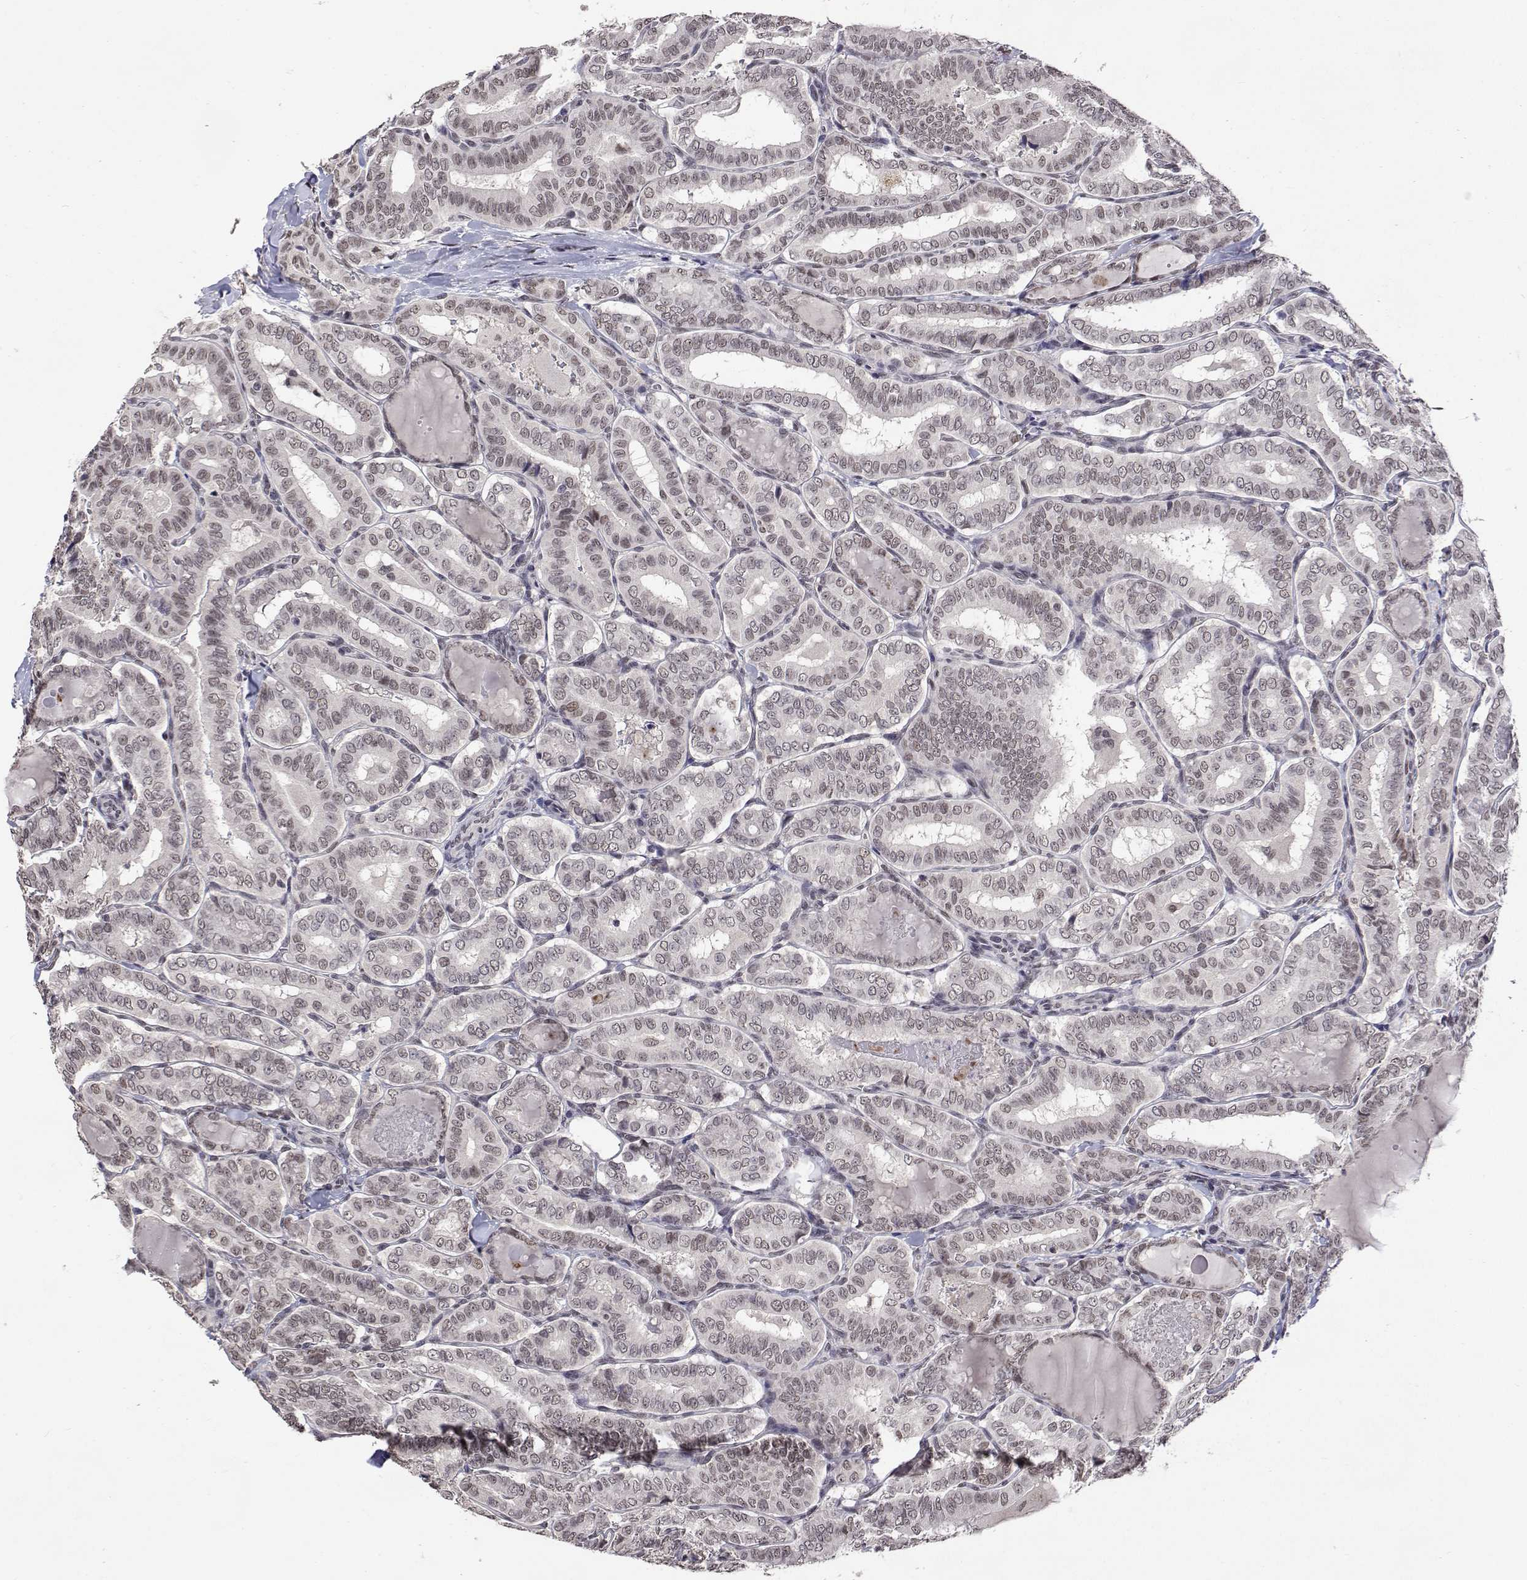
{"staining": {"intensity": "weak", "quantity": ">75%", "location": "nuclear"}, "tissue": "thyroid cancer", "cell_type": "Tumor cells", "image_type": "cancer", "snomed": [{"axis": "morphology", "description": "Papillary adenocarcinoma, NOS"}, {"axis": "morphology", "description": "Papillary adenoma metastatic"}, {"axis": "topography", "description": "Thyroid gland"}], "caption": "Immunohistochemical staining of human papillary adenocarcinoma (thyroid) shows weak nuclear protein staining in approximately >75% of tumor cells.", "gene": "HNRNPA0", "patient": {"sex": "female", "age": 50}}